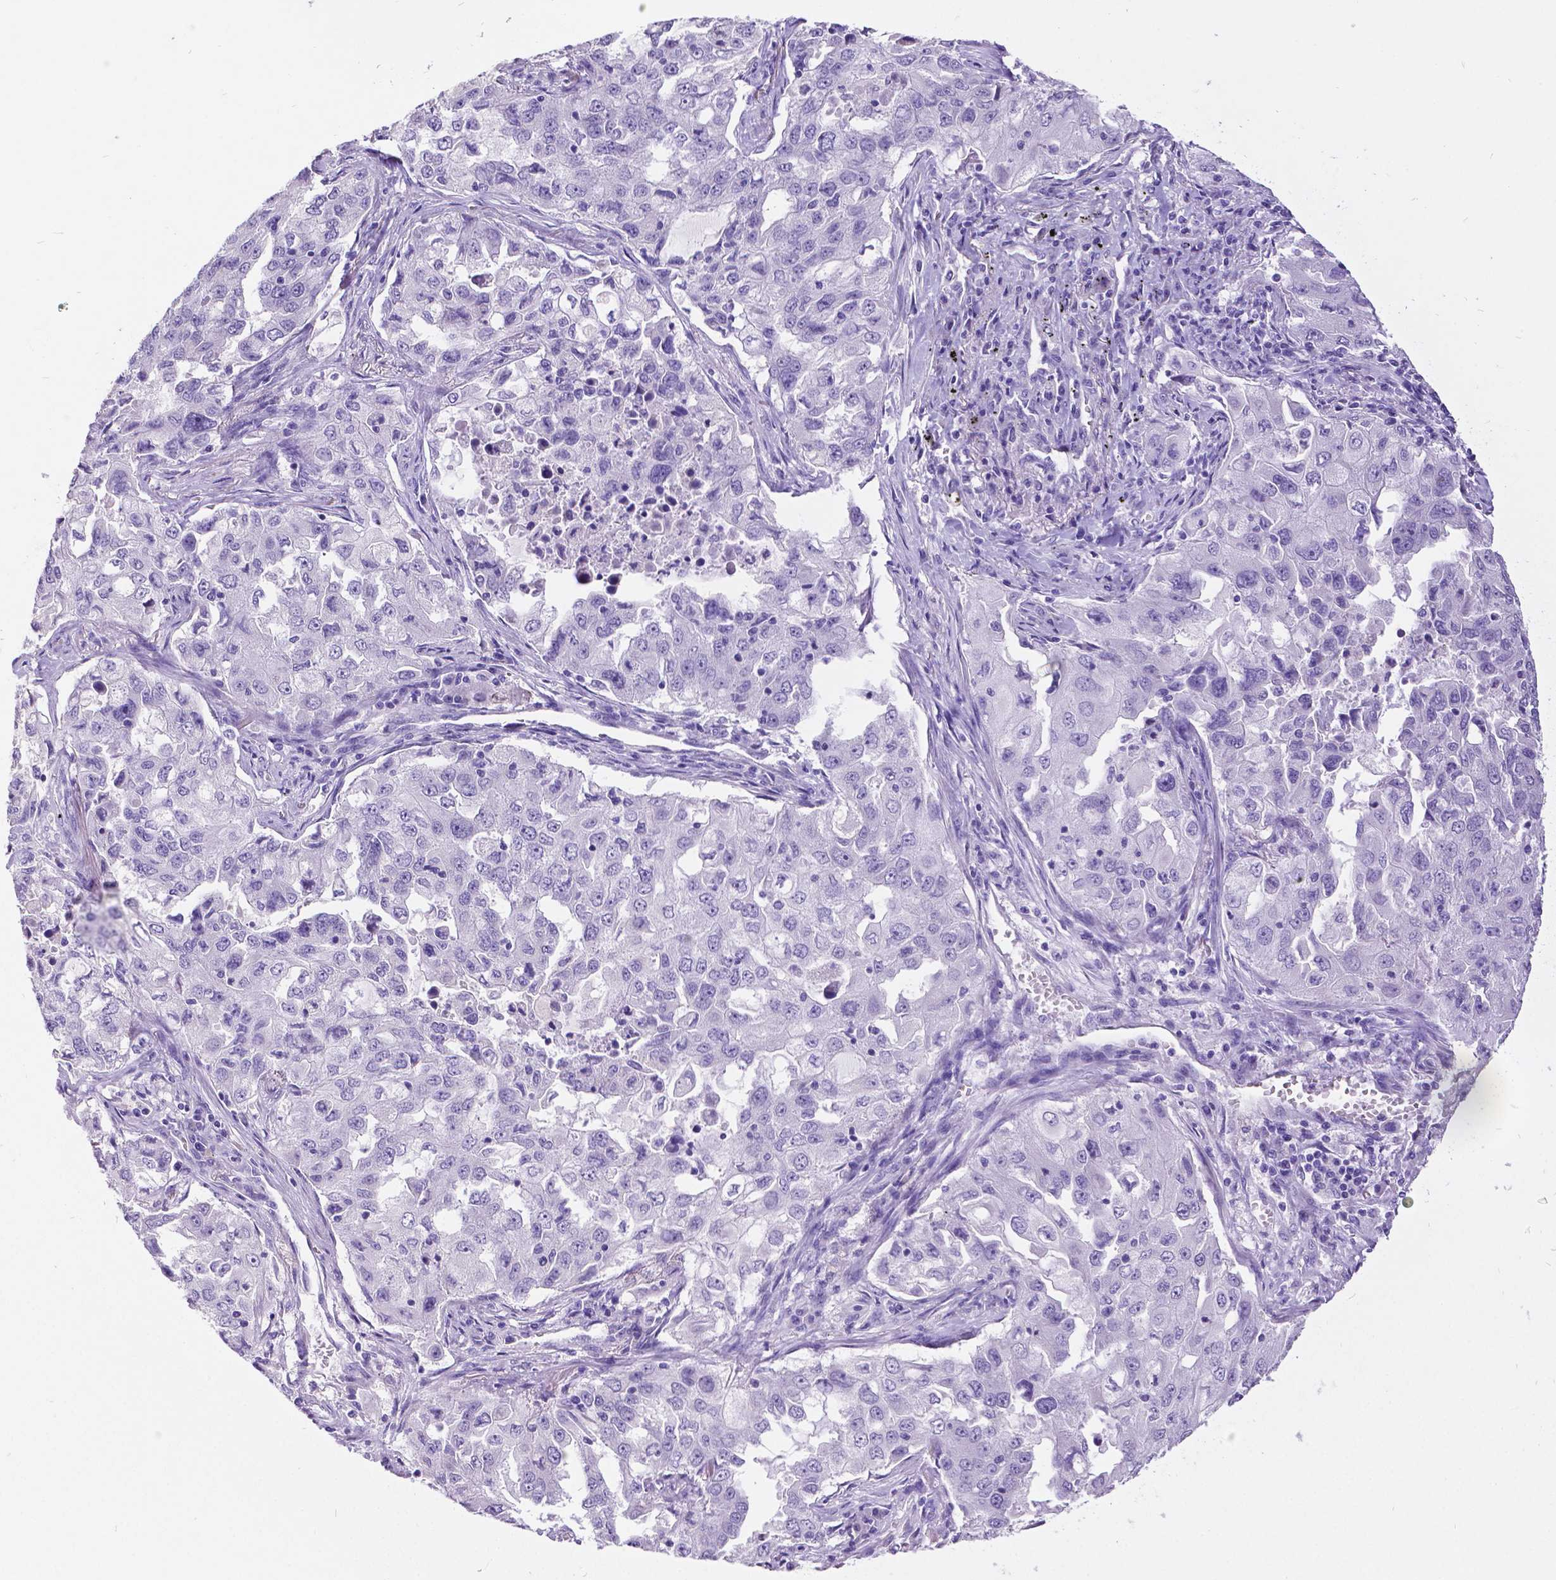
{"staining": {"intensity": "negative", "quantity": "none", "location": "none"}, "tissue": "lung cancer", "cell_type": "Tumor cells", "image_type": "cancer", "snomed": [{"axis": "morphology", "description": "Adenocarcinoma, NOS"}, {"axis": "topography", "description": "Lung"}], "caption": "Micrograph shows no significant protein positivity in tumor cells of lung cancer.", "gene": "SATB2", "patient": {"sex": "female", "age": 61}}